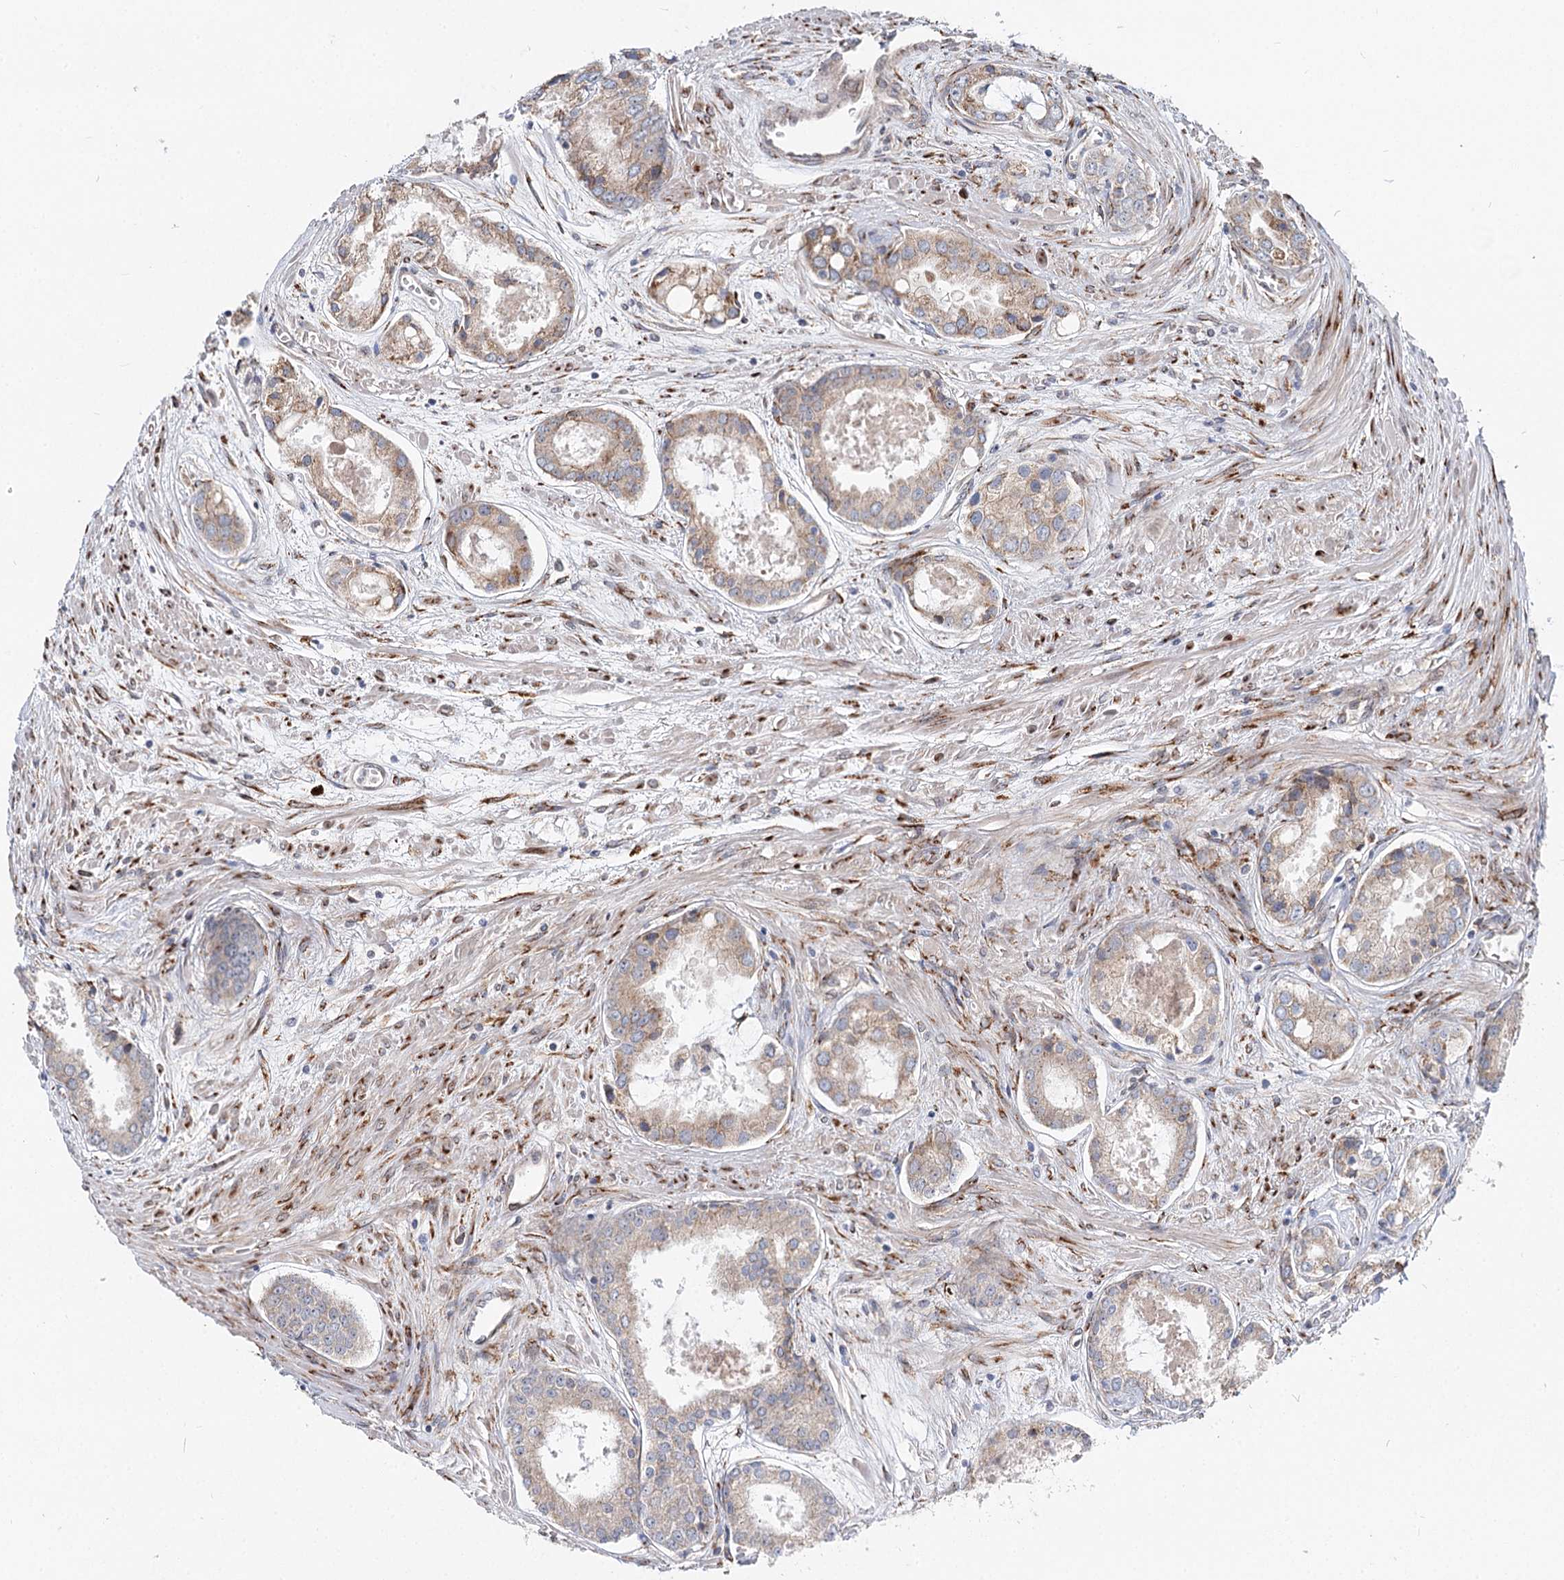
{"staining": {"intensity": "weak", "quantity": ">75%", "location": "cytoplasmic/membranous"}, "tissue": "prostate cancer", "cell_type": "Tumor cells", "image_type": "cancer", "snomed": [{"axis": "morphology", "description": "Adenocarcinoma, Low grade"}, {"axis": "topography", "description": "Prostate"}], "caption": "Protein expression analysis of low-grade adenocarcinoma (prostate) displays weak cytoplasmic/membranous staining in about >75% of tumor cells.", "gene": "SPART", "patient": {"sex": "male", "age": 68}}